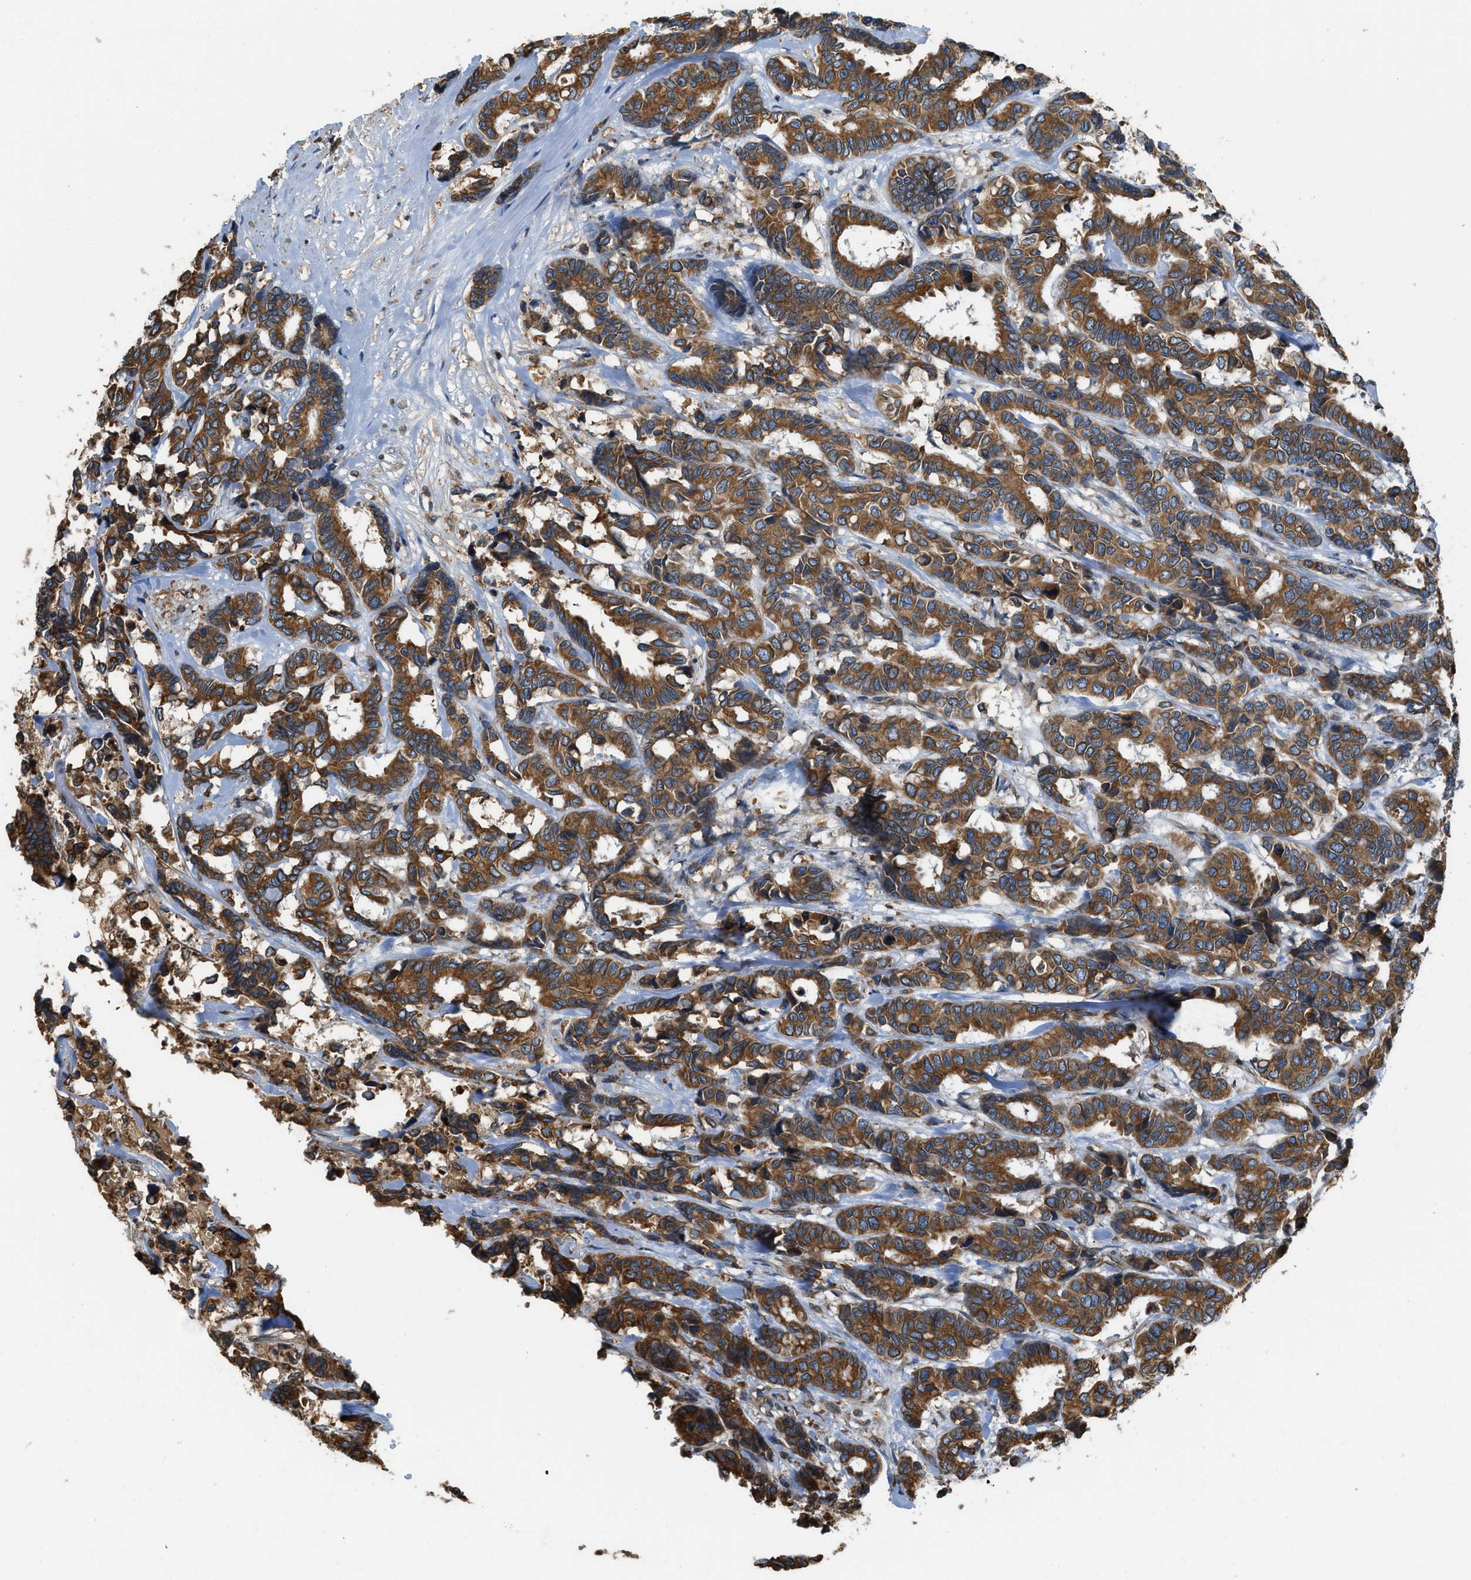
{"staining": {"intensity": "strong", "quantity": ">75%", "location": "cytoplasmic/membranous"}, "tissue": "breast cancer", "cell_type": "Tumor cells", "image_type": "cancer", "snomed": [{"axis": "morphology", "description": "Duct carcinoma"}, {"axis": "topography", "description": "Breast"}], "caption": "Human intraductal carcinoma (breast) stained for a protein (brown) shows strong cytoplasmic/membranous positive expression in approximately >75% of tumor cells.", "gene": "BCAP31", "patient": {"sex": "female", "age": 87}}